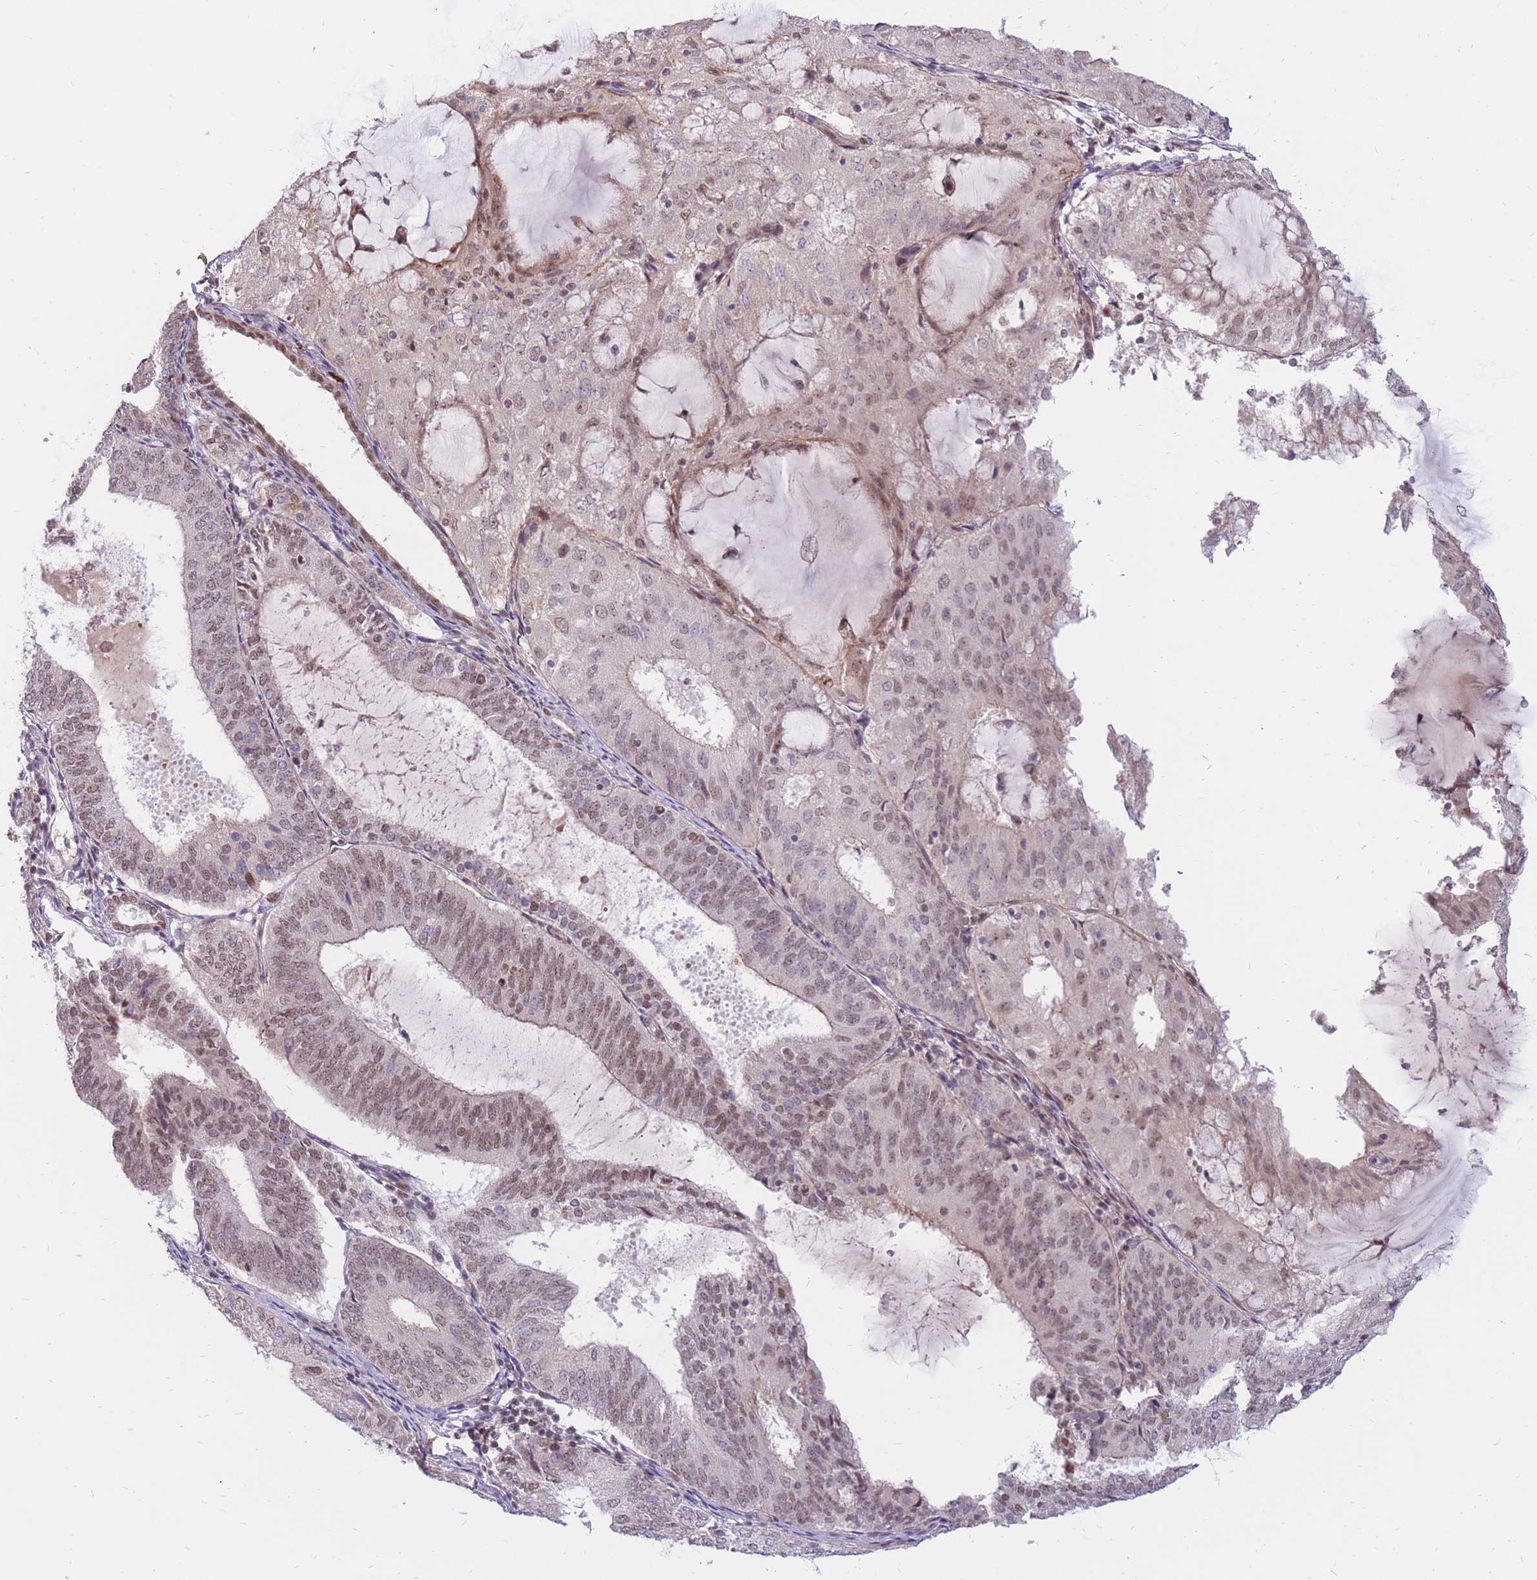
{"staining": {"intensity": "moderate", "quantity": ">75%", "location": "nuclear"}, "tissue": "endometrial cancer", "cell_type": "Tumor cells", "image_type": "cancer", "snomed": [{"axis": "morphology", "description": "Adenocarcinoma, NOS"}, {"axis": "topography", "description": "Endometrium"}], "caption": "Moderate nuclear positivity for a protein is seen in about >75% of tumor cells of endometrial adenocarcinoma using immunohistochemistry (IHC).", "gene": "ERICH6B", "patient": {"sex": "female", "age": 81}}